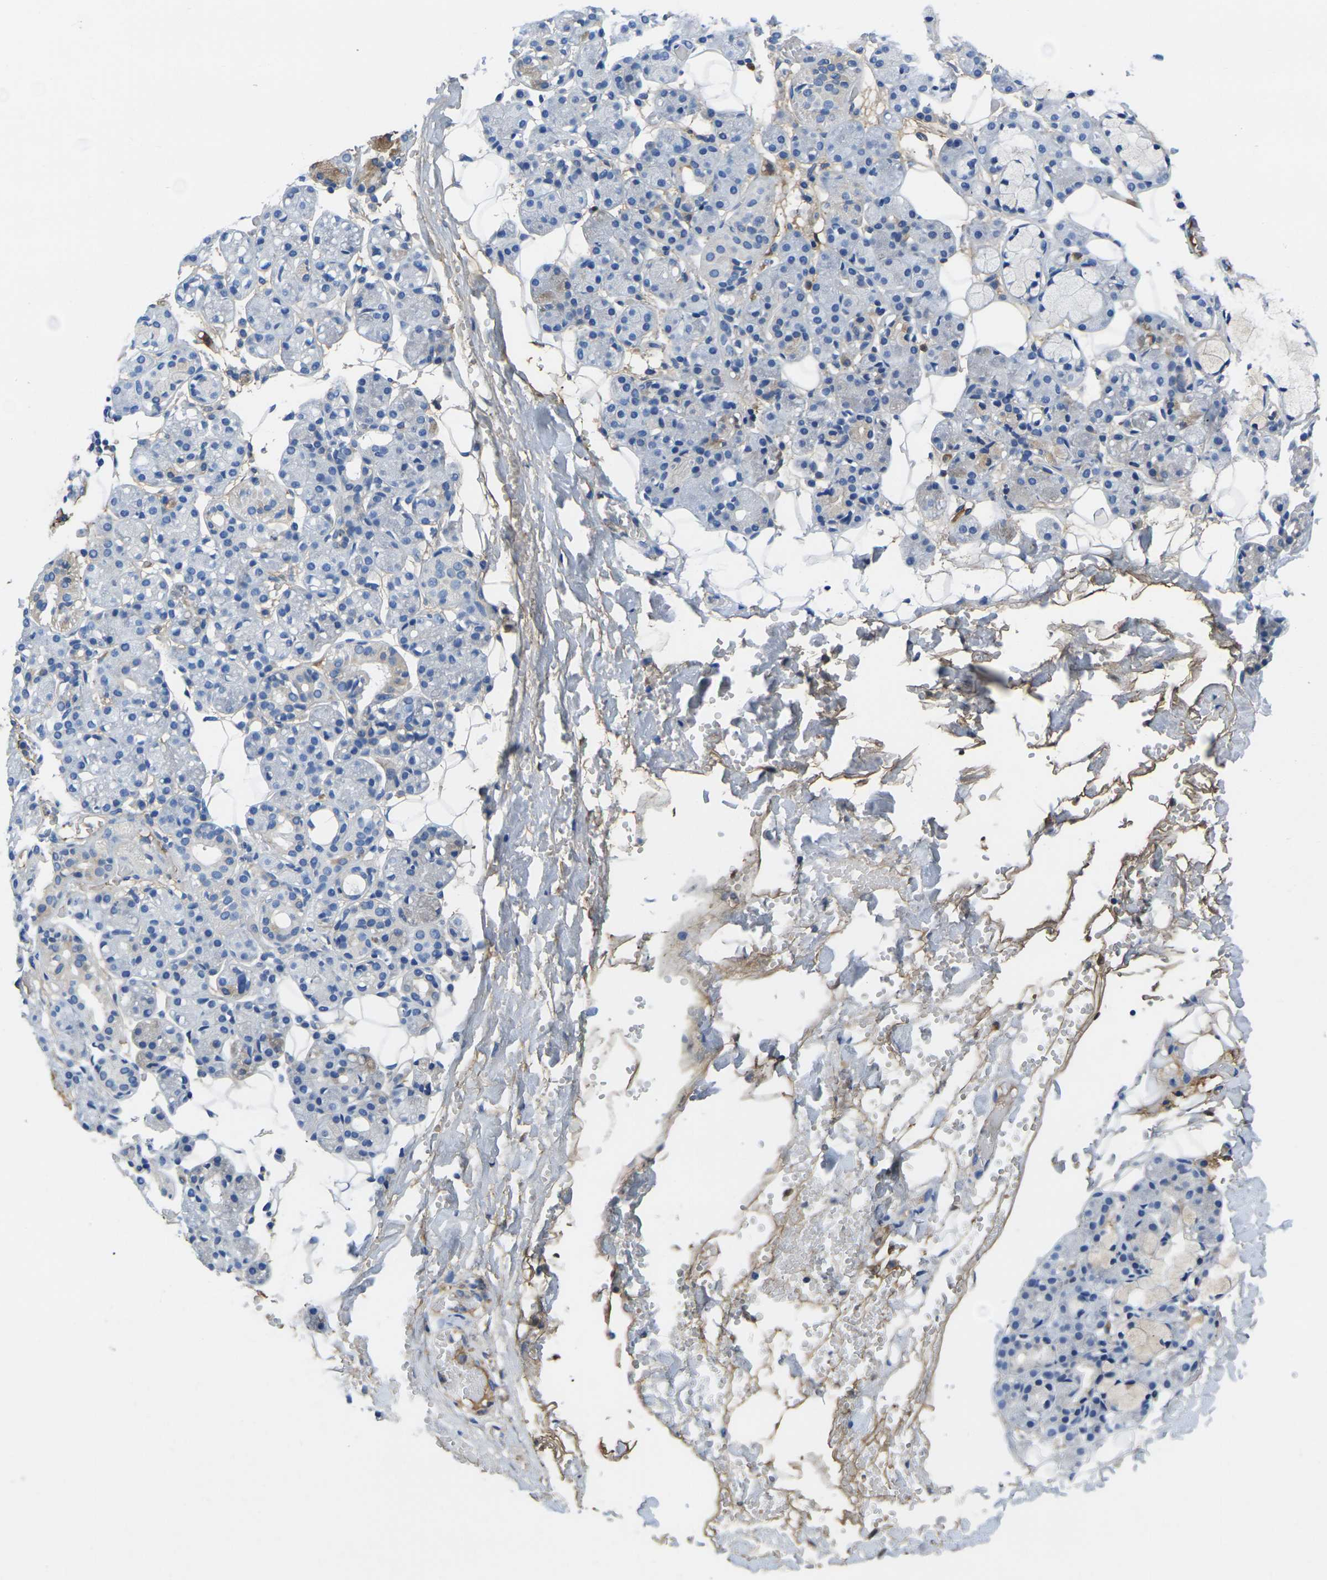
{"staining": {"intensity": "negative", "quantity": "none", "location": "none"}, "tissue": "salivary gland", "cell_type": "Glandular cells", "image_type": "normal", "snomed": [{"axis": "morphology", "description": "Normal tissue, NOS"}, {"axis": "topography", "description": "Salivary gland"}], "caption": "Immunohistochemistry (IHC) photomicrograph of benign salivary gland: salivary gland stained with DAB (3,3'-diaminobenzidine) displays no significant protein expression in glandular cells.", "gene": "GREM2", "patient": {"sex": "male", "age": 63}}